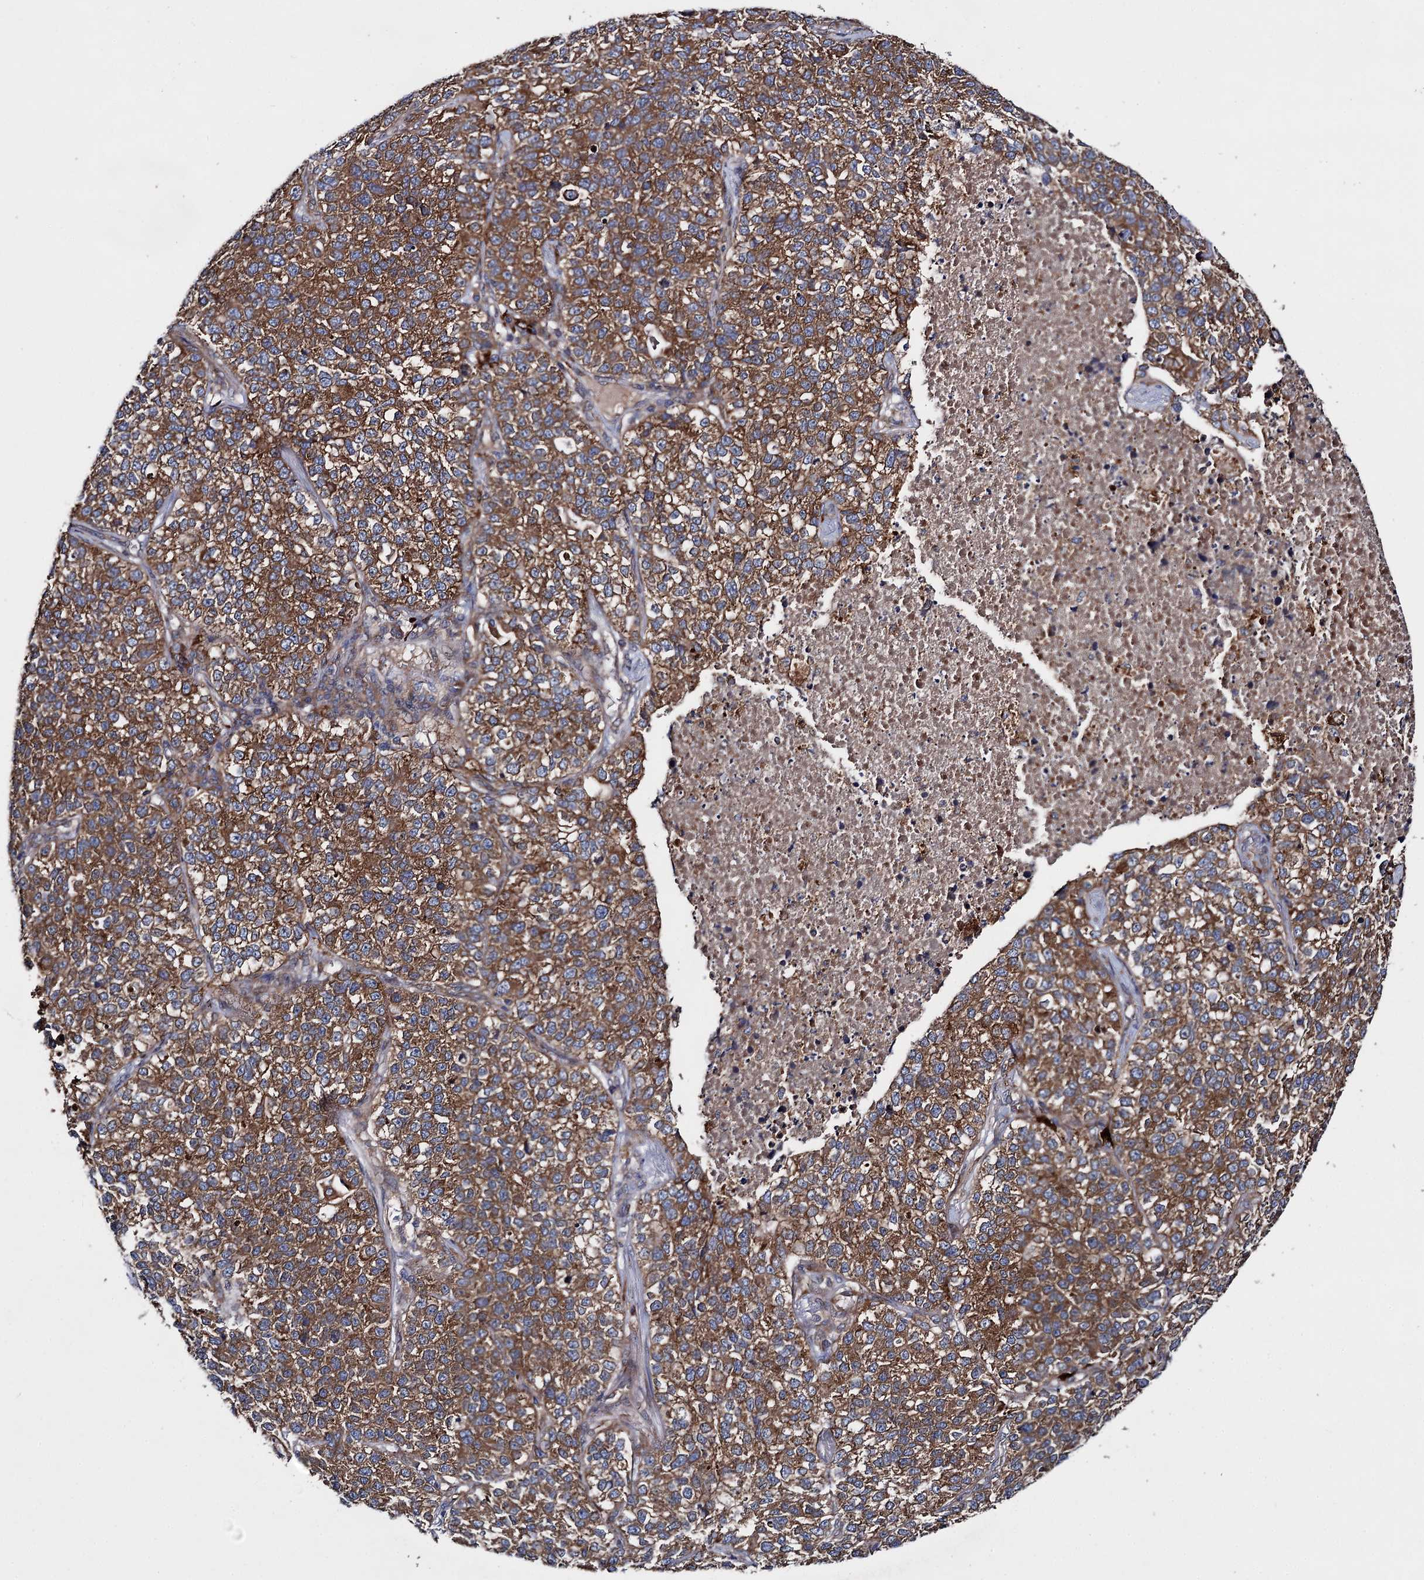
{"staining": {"intensity": "strong", "quantity": ">75%", "location": "cytoplasmic/membranous"}, "tissue": "lung cancer", "cell_type": "Tumor cells", "image_type": "cancer", "snomed": [{"axis": "morphology", "description": "Adenocarcinoma, NOS"}, {"axis": "topography", "description": "Lung"}], "caption": "Immunohistochemistry (DAB) staining of human lung adenocarcinoma exhibits strong cytoplasmic/membranous protein expression in approximately >75% of tumor cells.", "gene": "NAA25", "patient": {"sex": "male", "age": 49}}